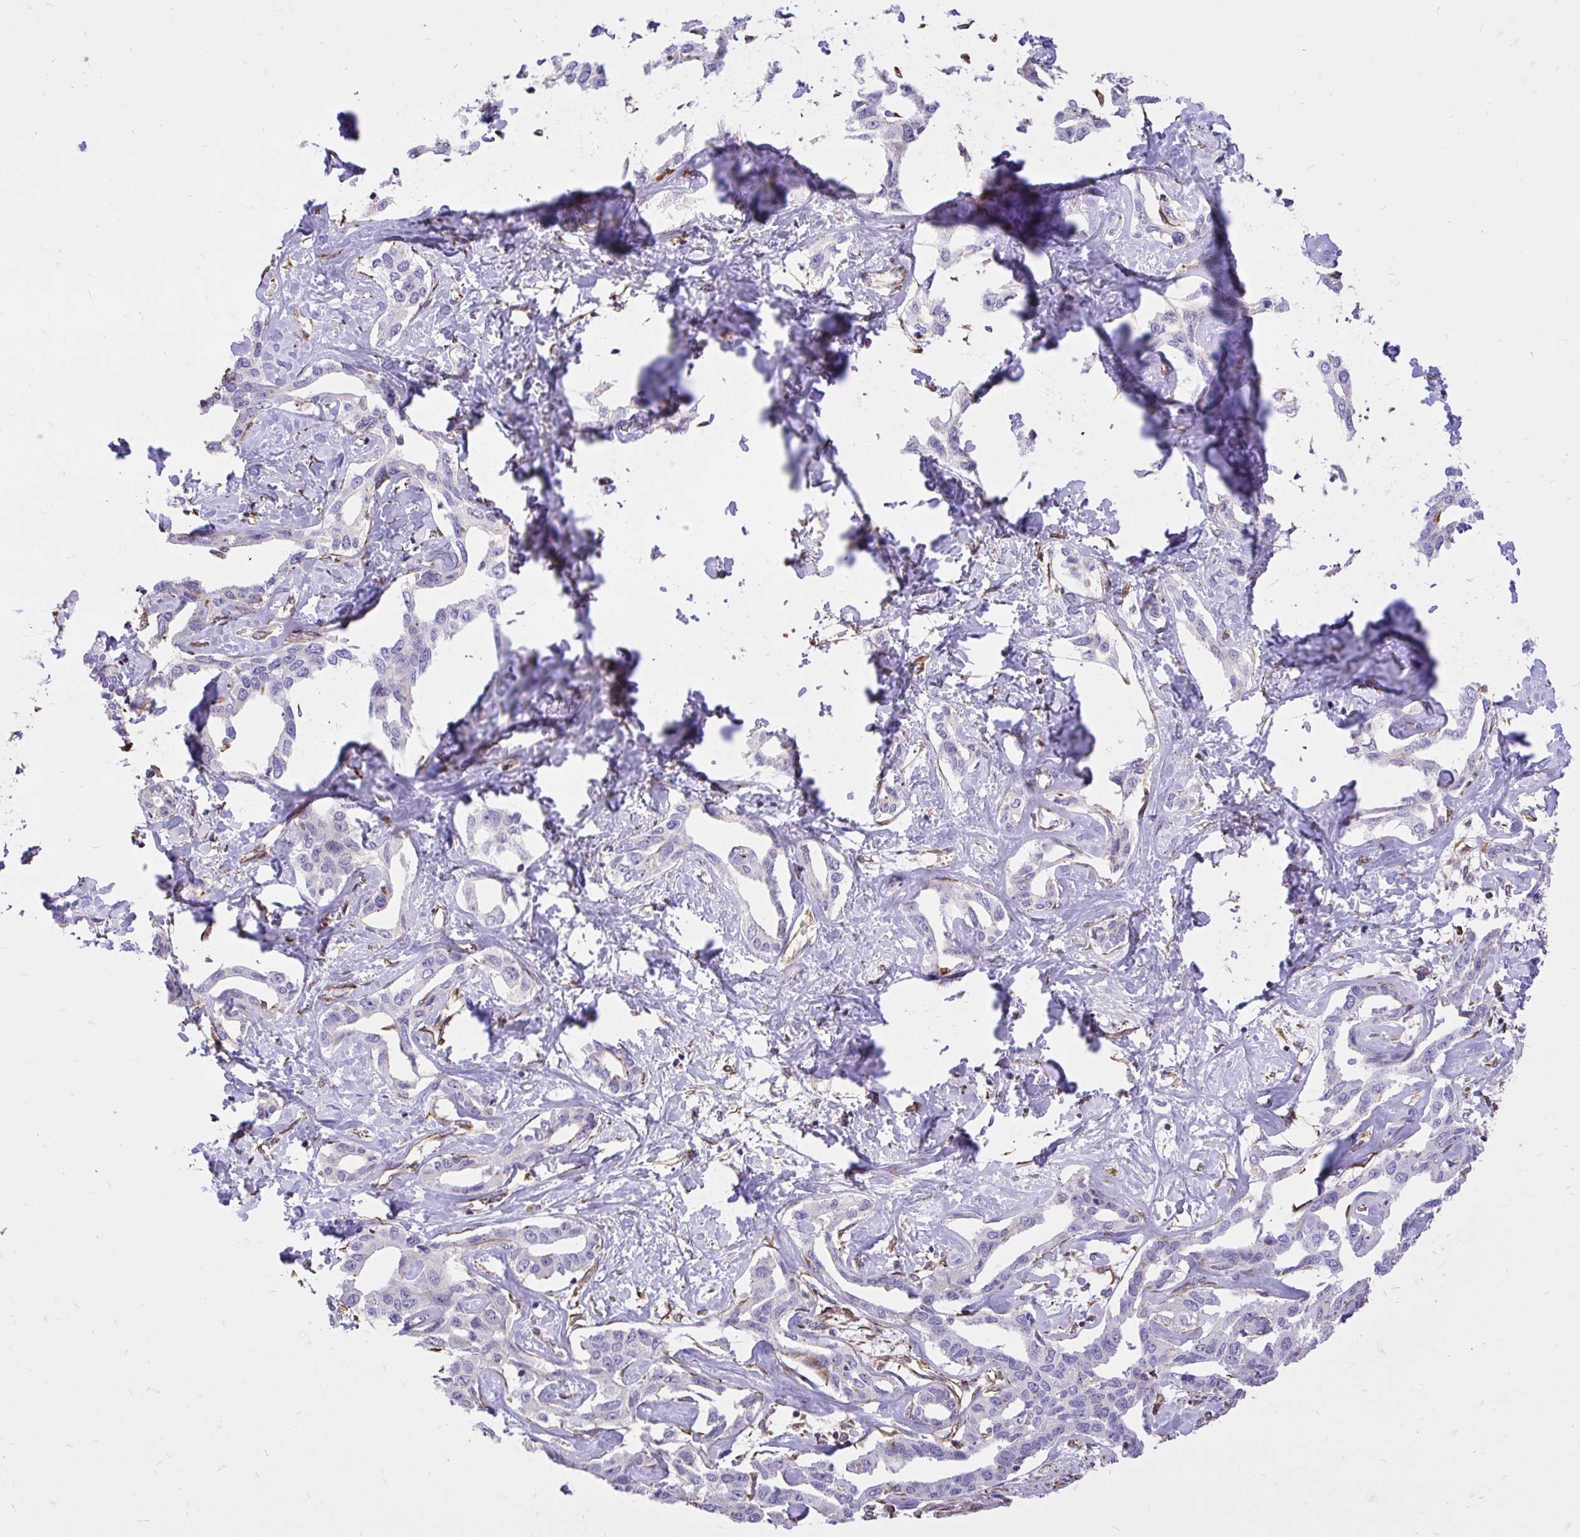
{"staining": {"intensity": "negative", "quantity": "none", "location": "none"}, "tissue": "liver cancer", "cell_type": "Tumor cells", "image_type": "cancer", "snomed": [{"axis": "morphology", "description": "Cholangiocarcinoma"}, {"axis": "topography", "description": "Liver"}], "caption": "Cholangiocarcinoma (liver) was stained to show a protein in brown. There is no significant positivity in tumor cells. The staining was performed using DAB to visualize the protein expression in brown, while the nuclei were stained in blue with hematoxylin (Magnification: 20x).", "gene": "RNF103", "patient": {"sex": "male", "age": 59}}